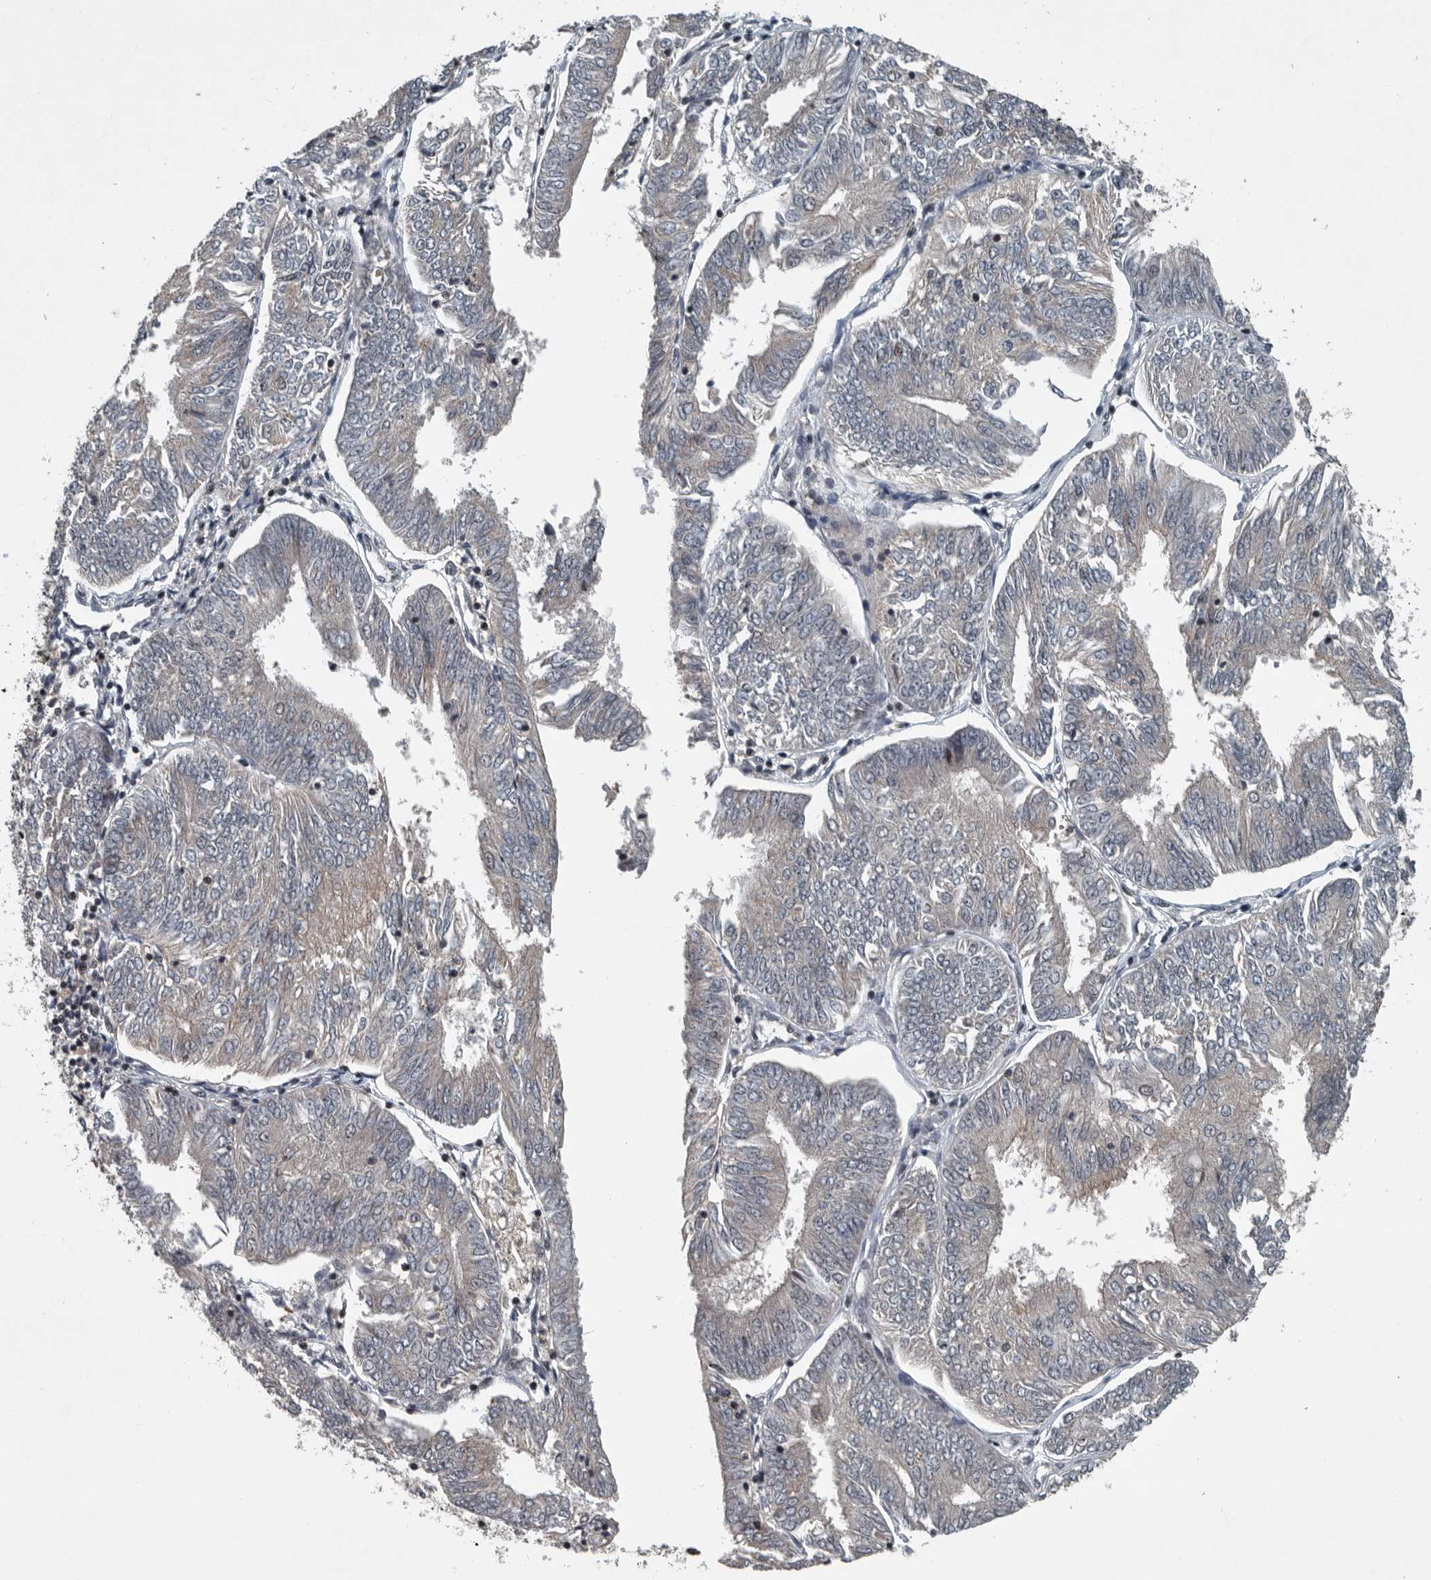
{"staining": {"intensity": "negative", "quantity": "none", "location": "none"}, "tissue": "endometrial cancer", "cell_type": "Tumor cells", "image_type": "cancer", "snomed": [{"axis": "morphology", "description": "Adenocarcinoma, NOS"}, {"axis": "topography", "description": "Endometrium"}], "caption": "This is an immunohistochemistry (IHC) micrograph of endometrial cancer (adenocarcinoma). There is no staining in tumor cells.", "gene": "SENP7", "patient": {"sex": "female", "age": 58}}